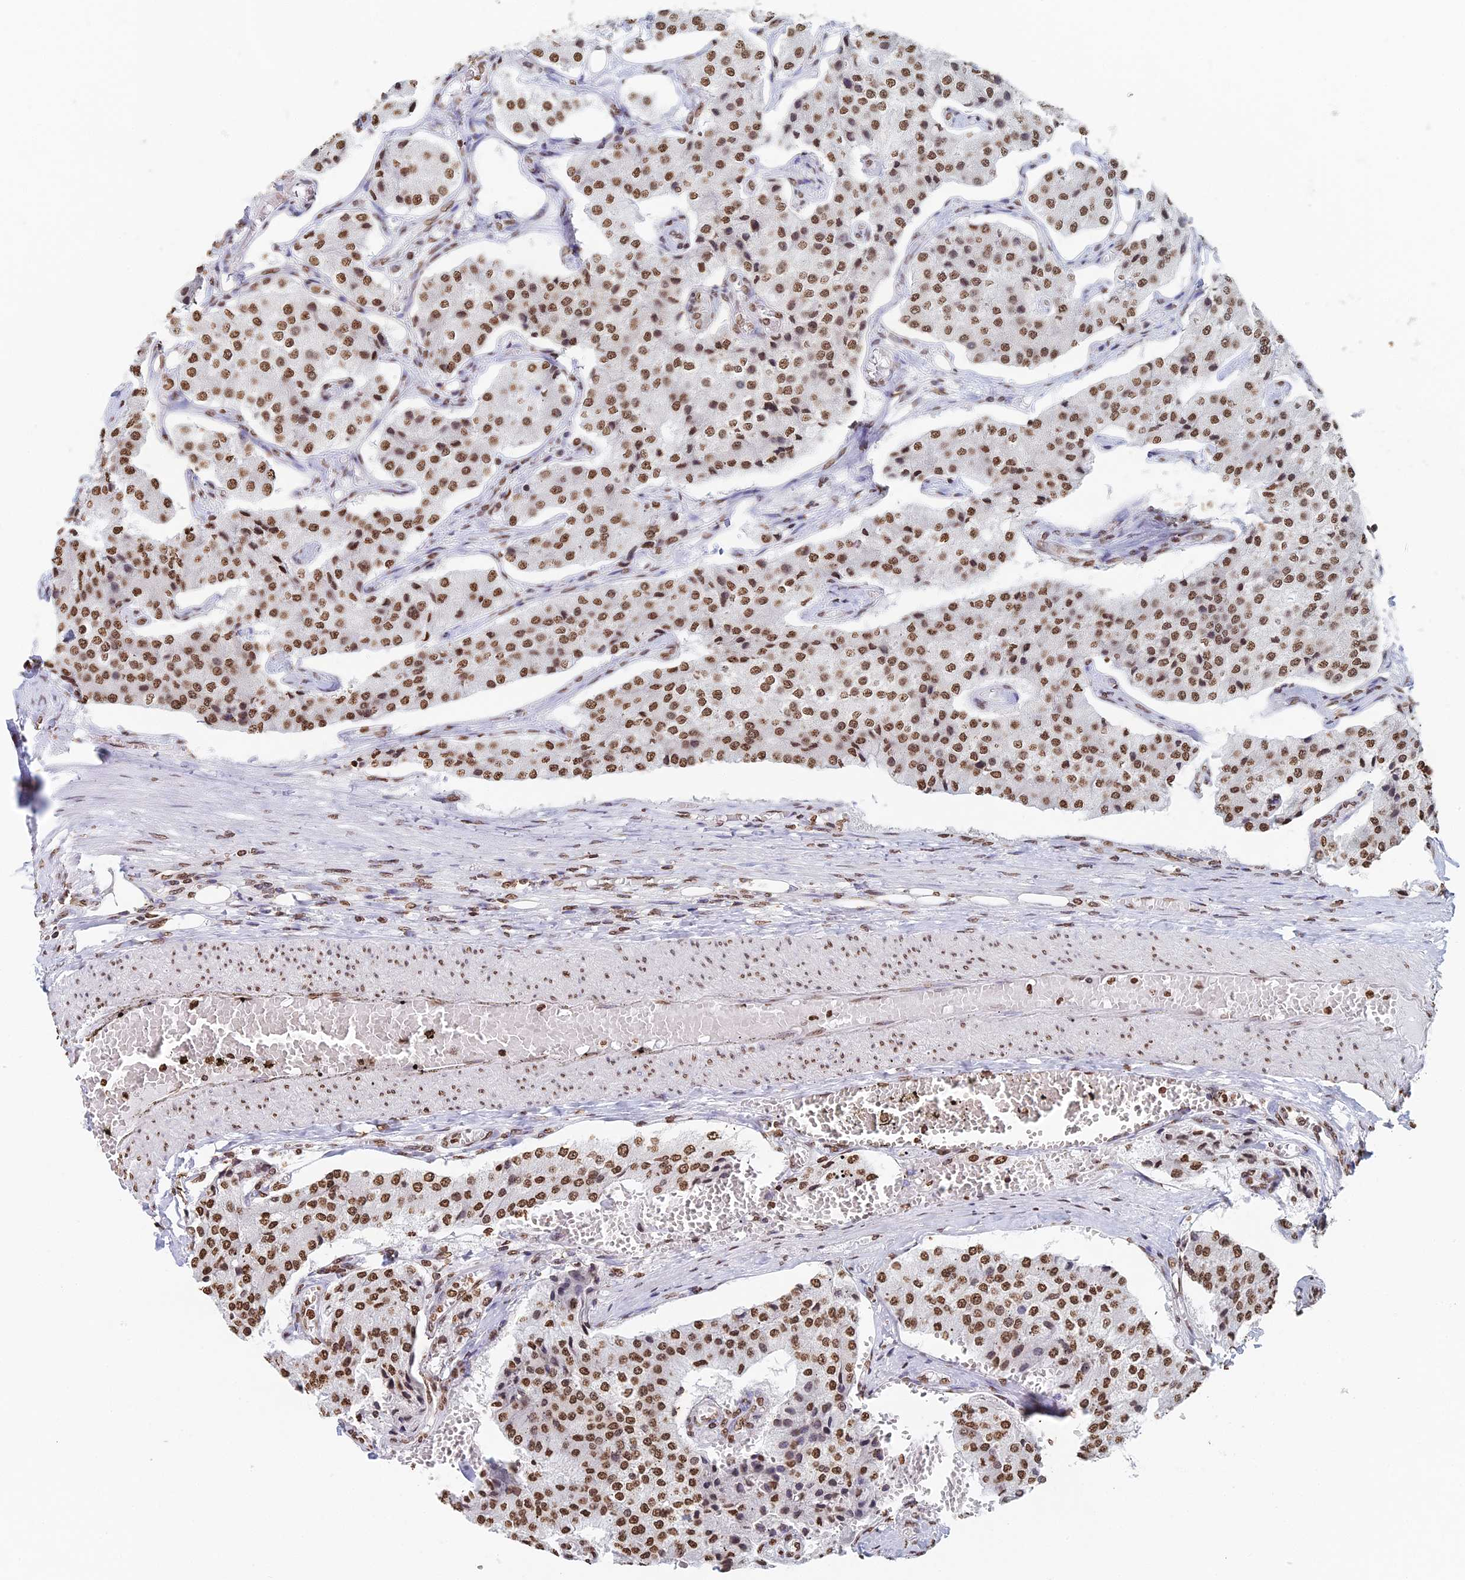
{"staining": {"intensity": "moderate", "quantity": ">75%", "location": "nuclear"}, "tissue": "carcinoid", "cell_type": "Tumor cells", "image_type": "cancer", "snomed": [{"axis": "morphology", "description": "Carcinoid, malignant, NOS"}, {"axis": "topography", "description": "Colon"}], "caption": "About >75% of tumor cells in carcinoid (malignant) demonstrate moderate nuclear protein expression as visualized by brown immunohistochemical staining.", "gene": "GBP3", "patient": {"sex": "female", "age": 52}}